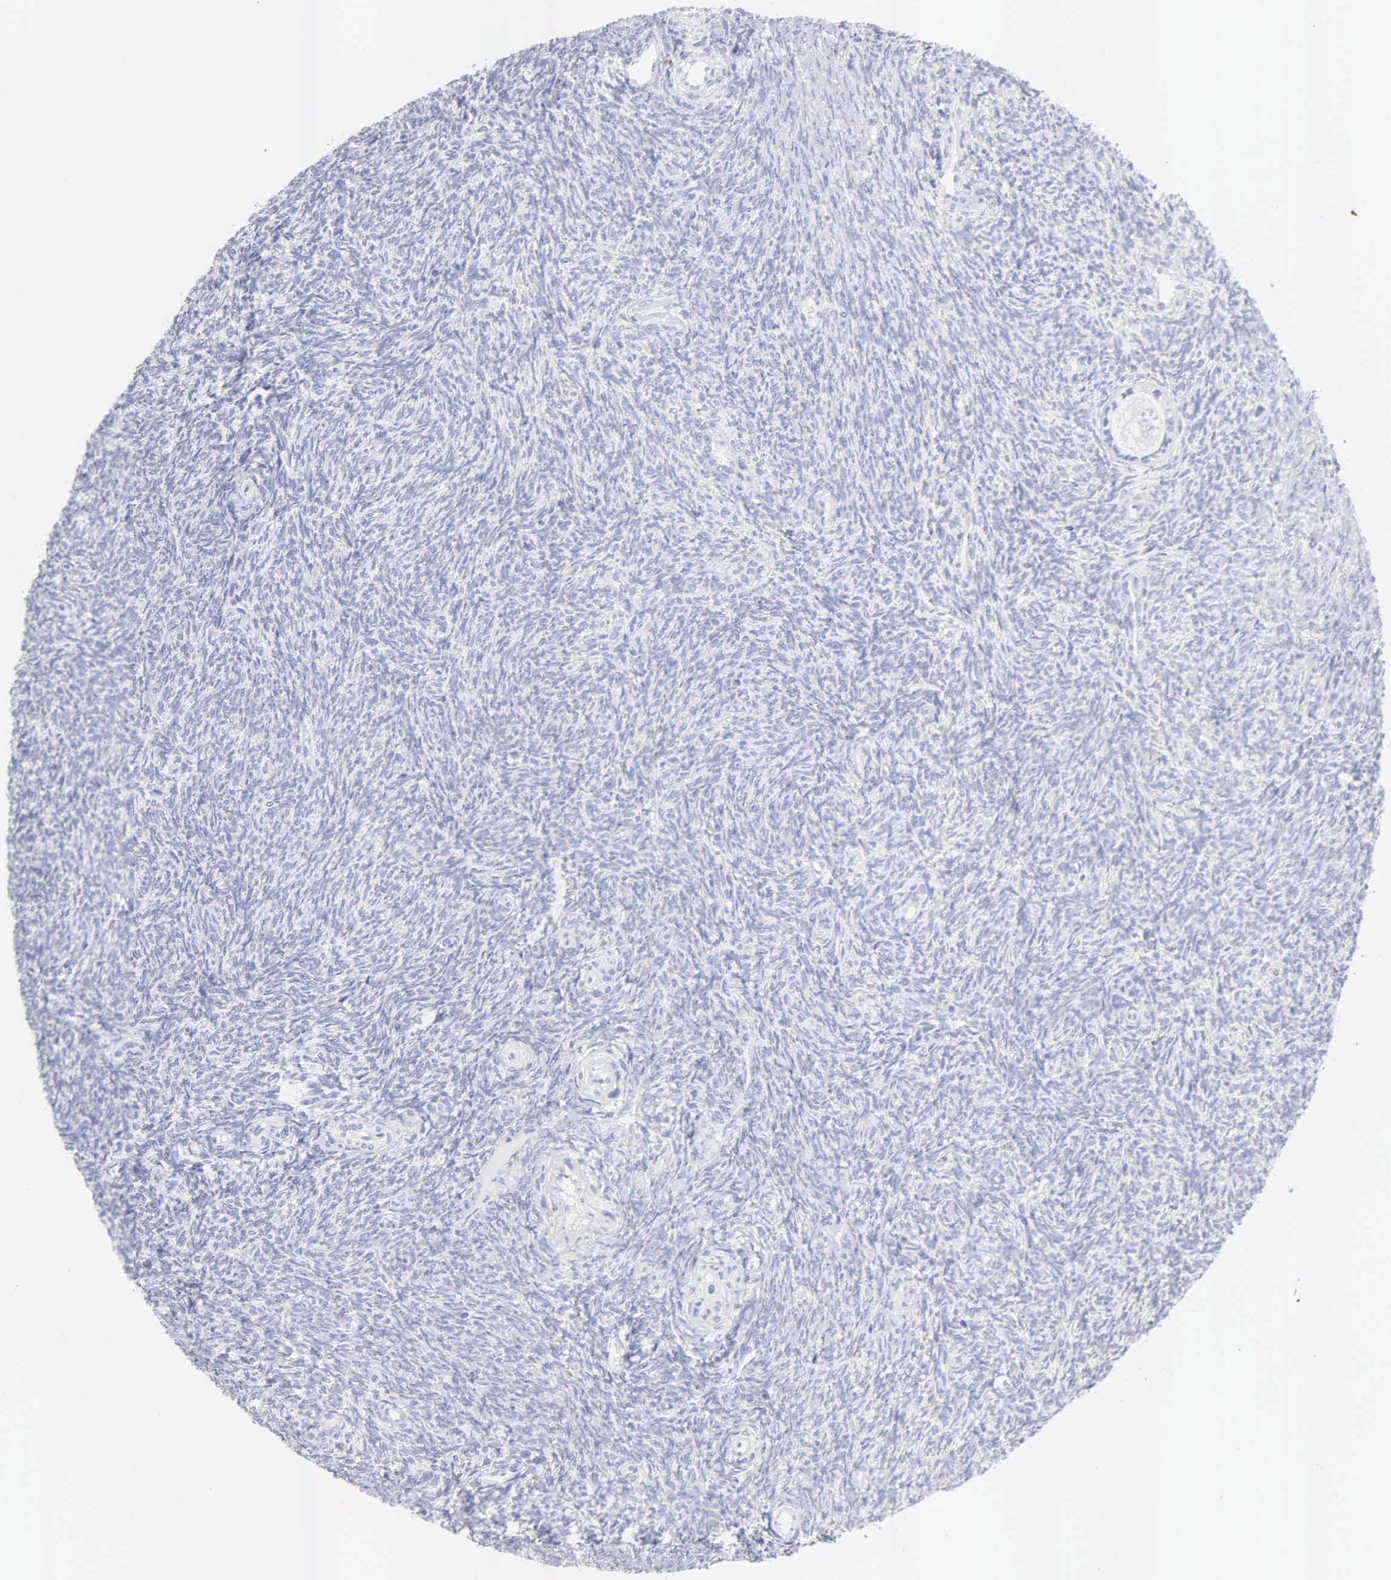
{"staining": {"intensity": "negative", "quantity": "none", "location": "none"}, "tissue": "ovary", "cell_type": "Follicle cells", "image_type": "normal", "snomed": [{"axis": "morphology", "description": "Normal tissue, NOS"}, {"axis": "topography", "description": "Ovary"}], "caption": "This photomicrograph is of unremarkable ovary stained with IHC to label a protein in brown with the nuclei are counter-stained blue. There is no staining in follicle cells.", "gene": "ASPHD2", "patient": {"sex": "female", "age": 32}}